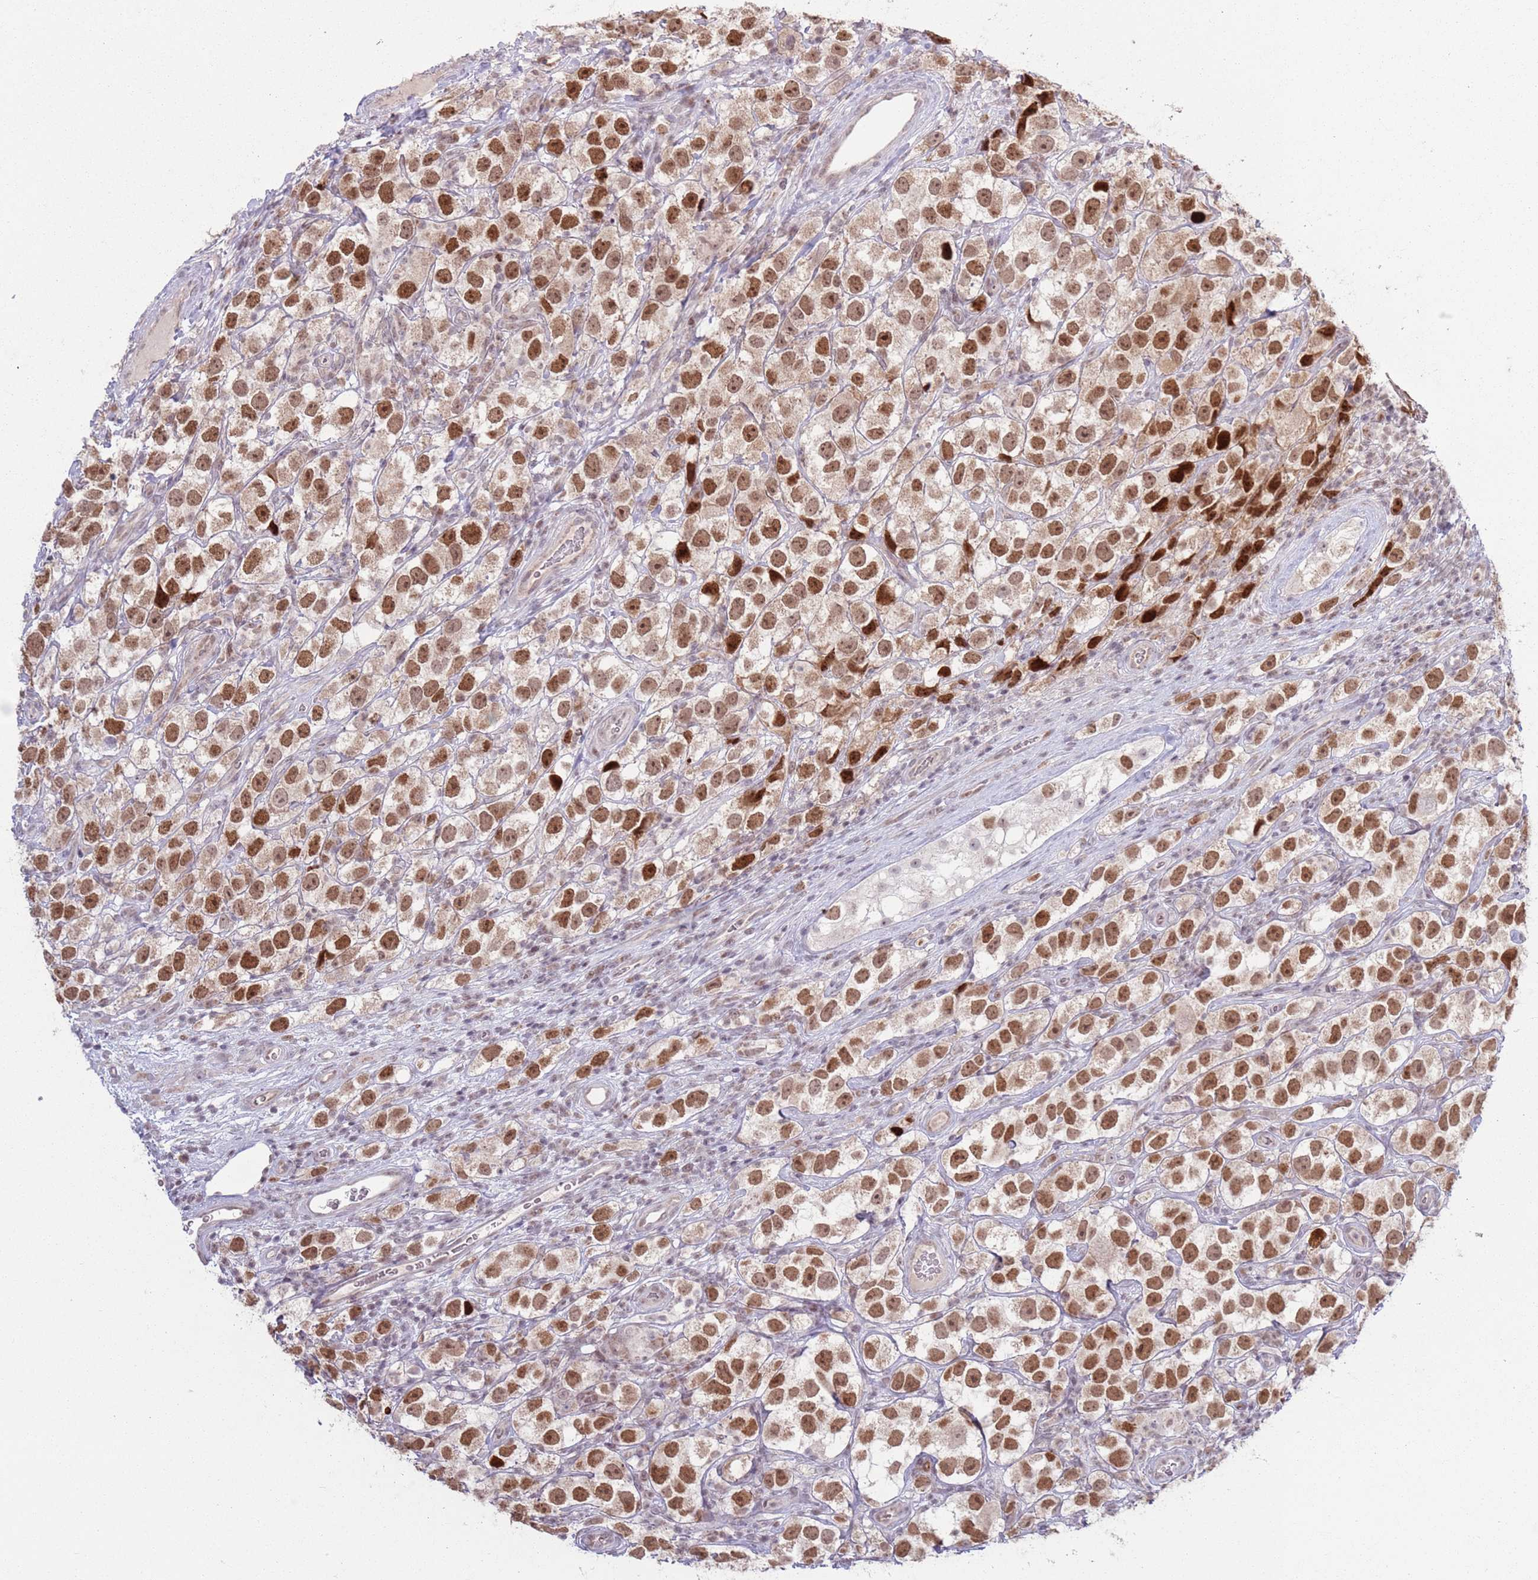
{"staining": {"intensity": "moderate", "quantity": ">75%", "location": "nuclear"}, "tissue": "testis cancer", "cell_type": "Tumor cells", "image_type": "cancer", "snomed": [{"axis": "morphology", "description": "Seminoma, NOS"}, {"axis": "topography", "description": "Testis"}], "caption": "Immunohistochemical staining of human testis cancer reveals medium levels of moderate nuclear protein expression in approximately >75% of tumor cells. (brown staining indicates protein expression, while blue staining denotes nuclei).", "gene": "MRPL34", "patient": {"sex": "male", "age": 26}}